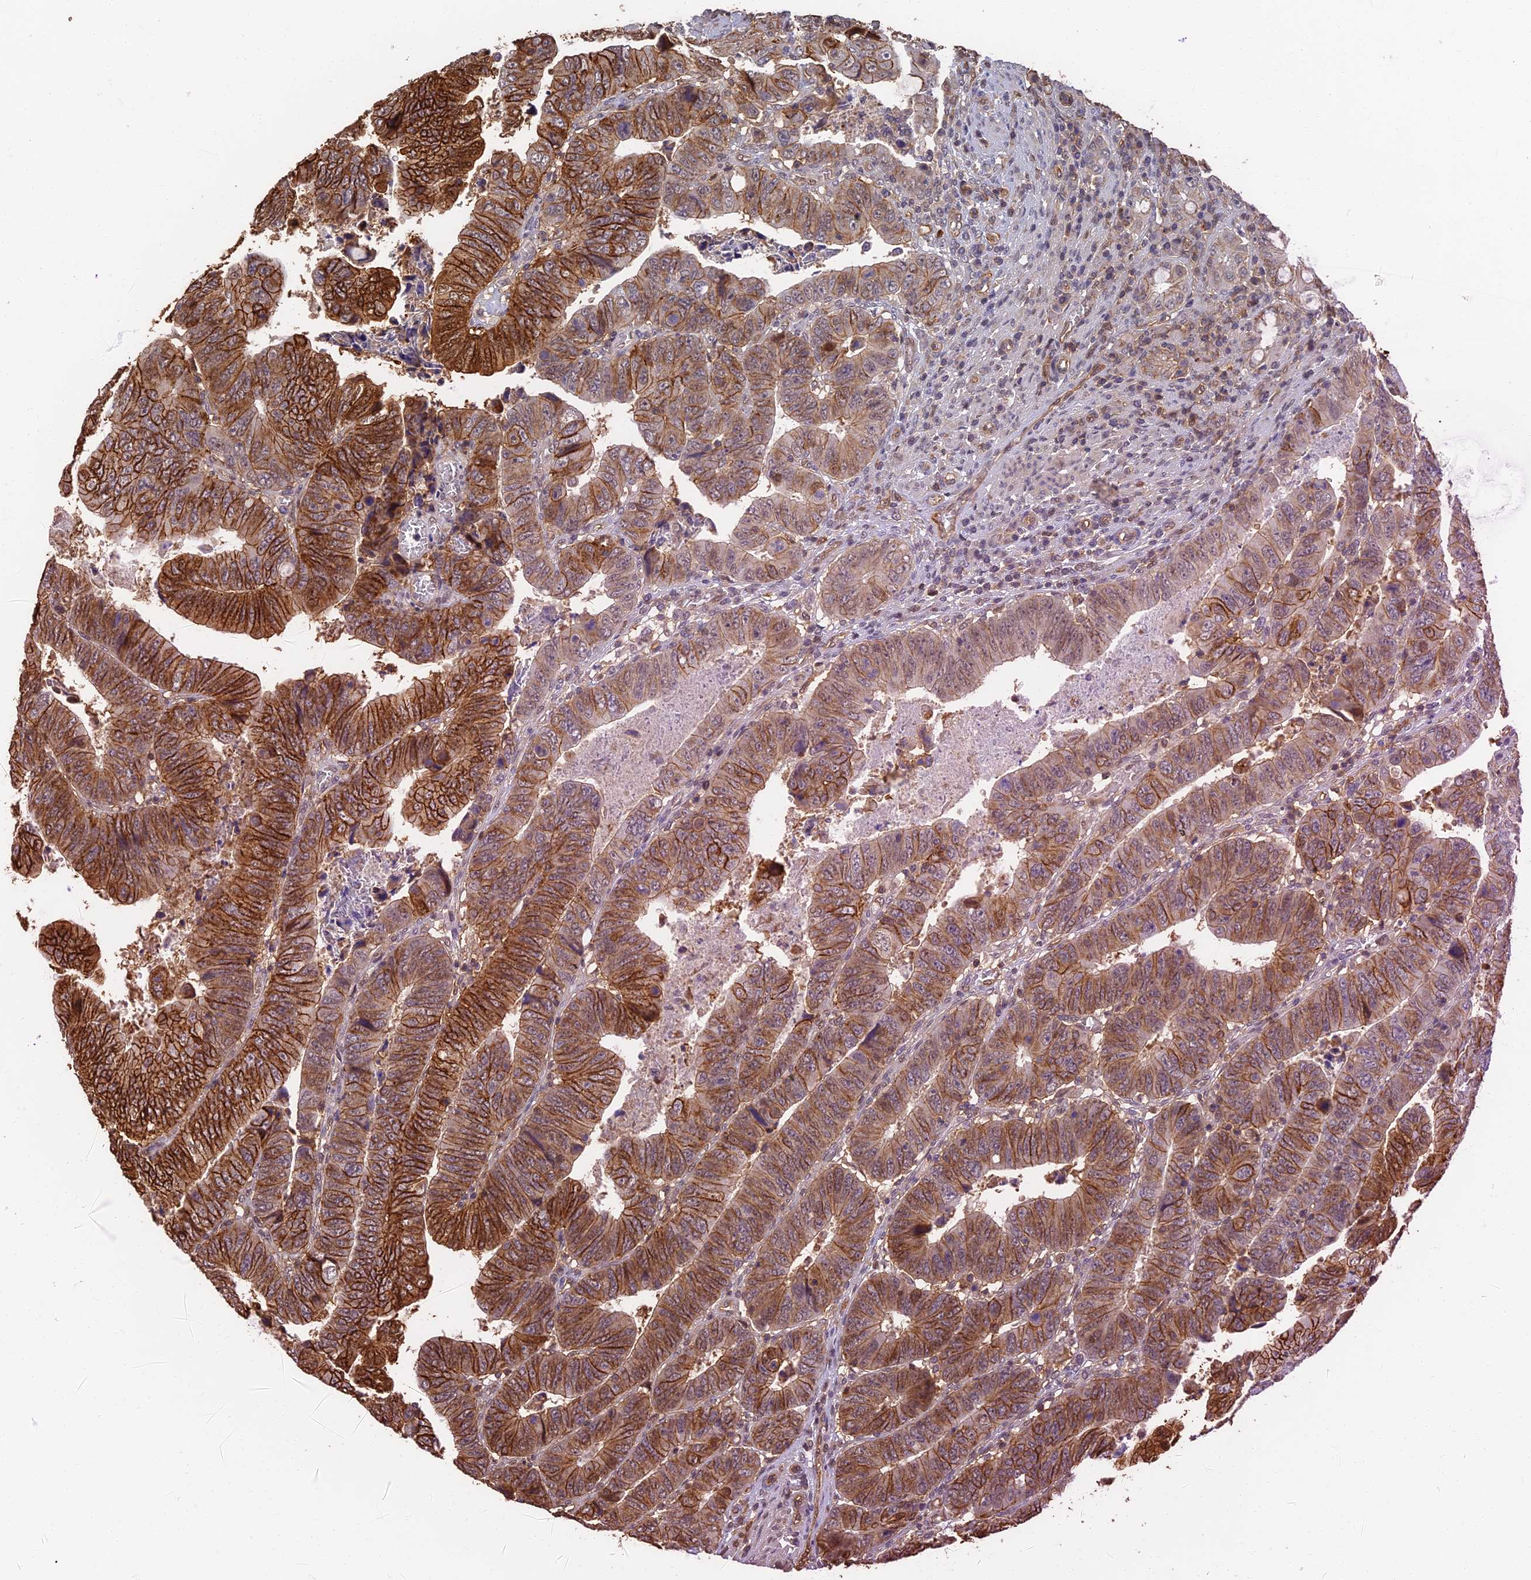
{"staining": {"intensity": "strong", "quantity": ">75%", "location": "cytoplasmic/membranous"}, "tissue": "colorectal cancer", "cell_type": "Tumor cells", "image_type": "cancer", "snomed": [{"axis": "morphology", "description": "Normal tissue, NOS"}, {"axis": "morphology", "description": "Adenocarcinoma, NOS"}, {"axis": "topography", "description": "Rectum"}], "caption": "IHC histopathology image of neoplastic tissue: human colorectal adenocarcinoma stained using IHC displays high levels of strong protein expression localized specifically in the cytoplasmic/membranous of tumor cells, appearing as a cytoplasmic/membranous brown color.", "gene": "LRRN3", "patient": {"sex": "female", "age": 65}}